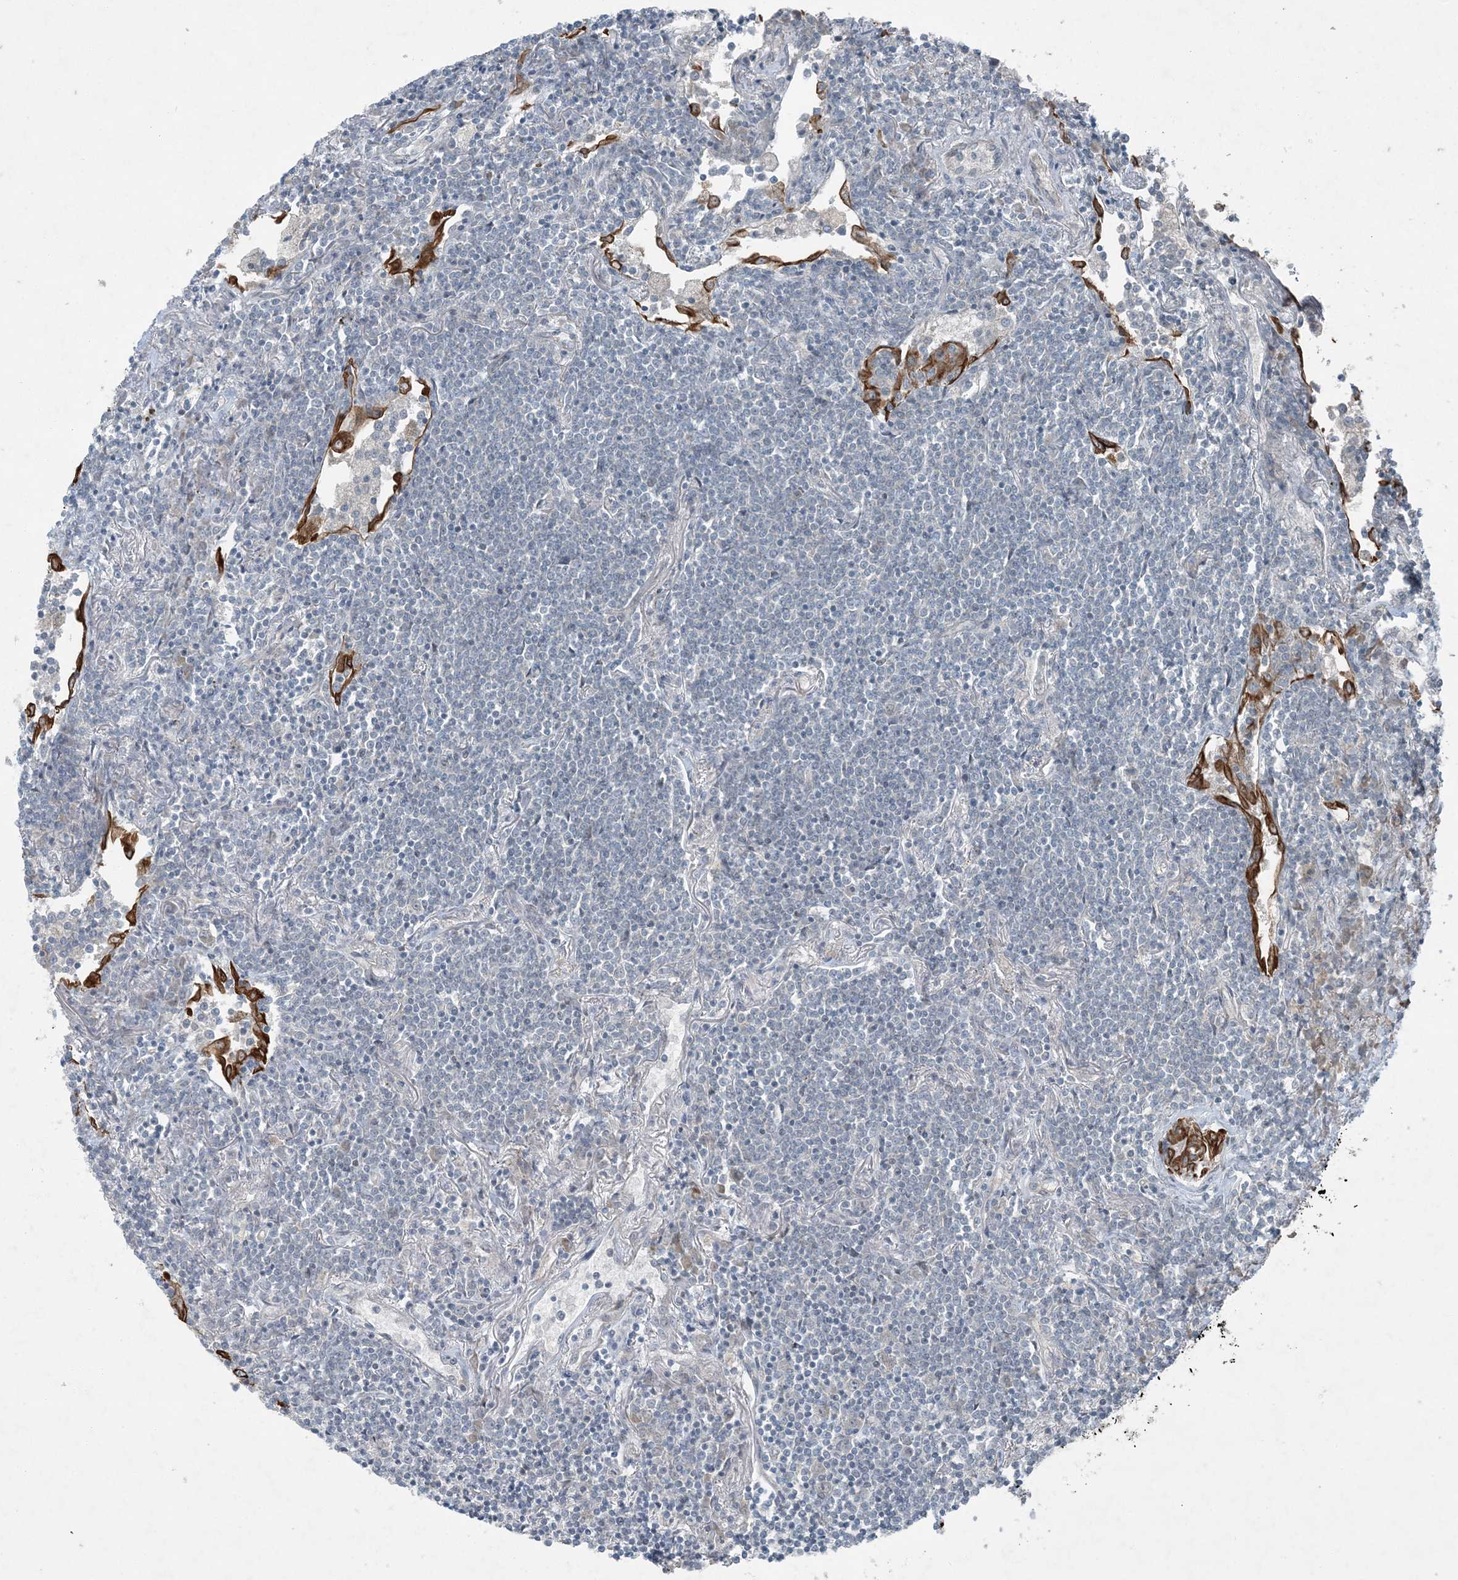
{"staining": {"intensity": "negative", "quantity": "none", "location": "none"}, "tissue": "lymphoma", "cell_type": "Tumor cells", "image_type": "cancer", "snomed": [{"axis": "morphology", "description": "Malignant lymphoma, non-Hodgkin's type, Low grade"}, {"axis": "topography", "description": "Lung"}], "caption": "Tumor cells show no significant staining in lymphoma.", "gene": "PC", "patient": {"sex": "female", "age": 71}}